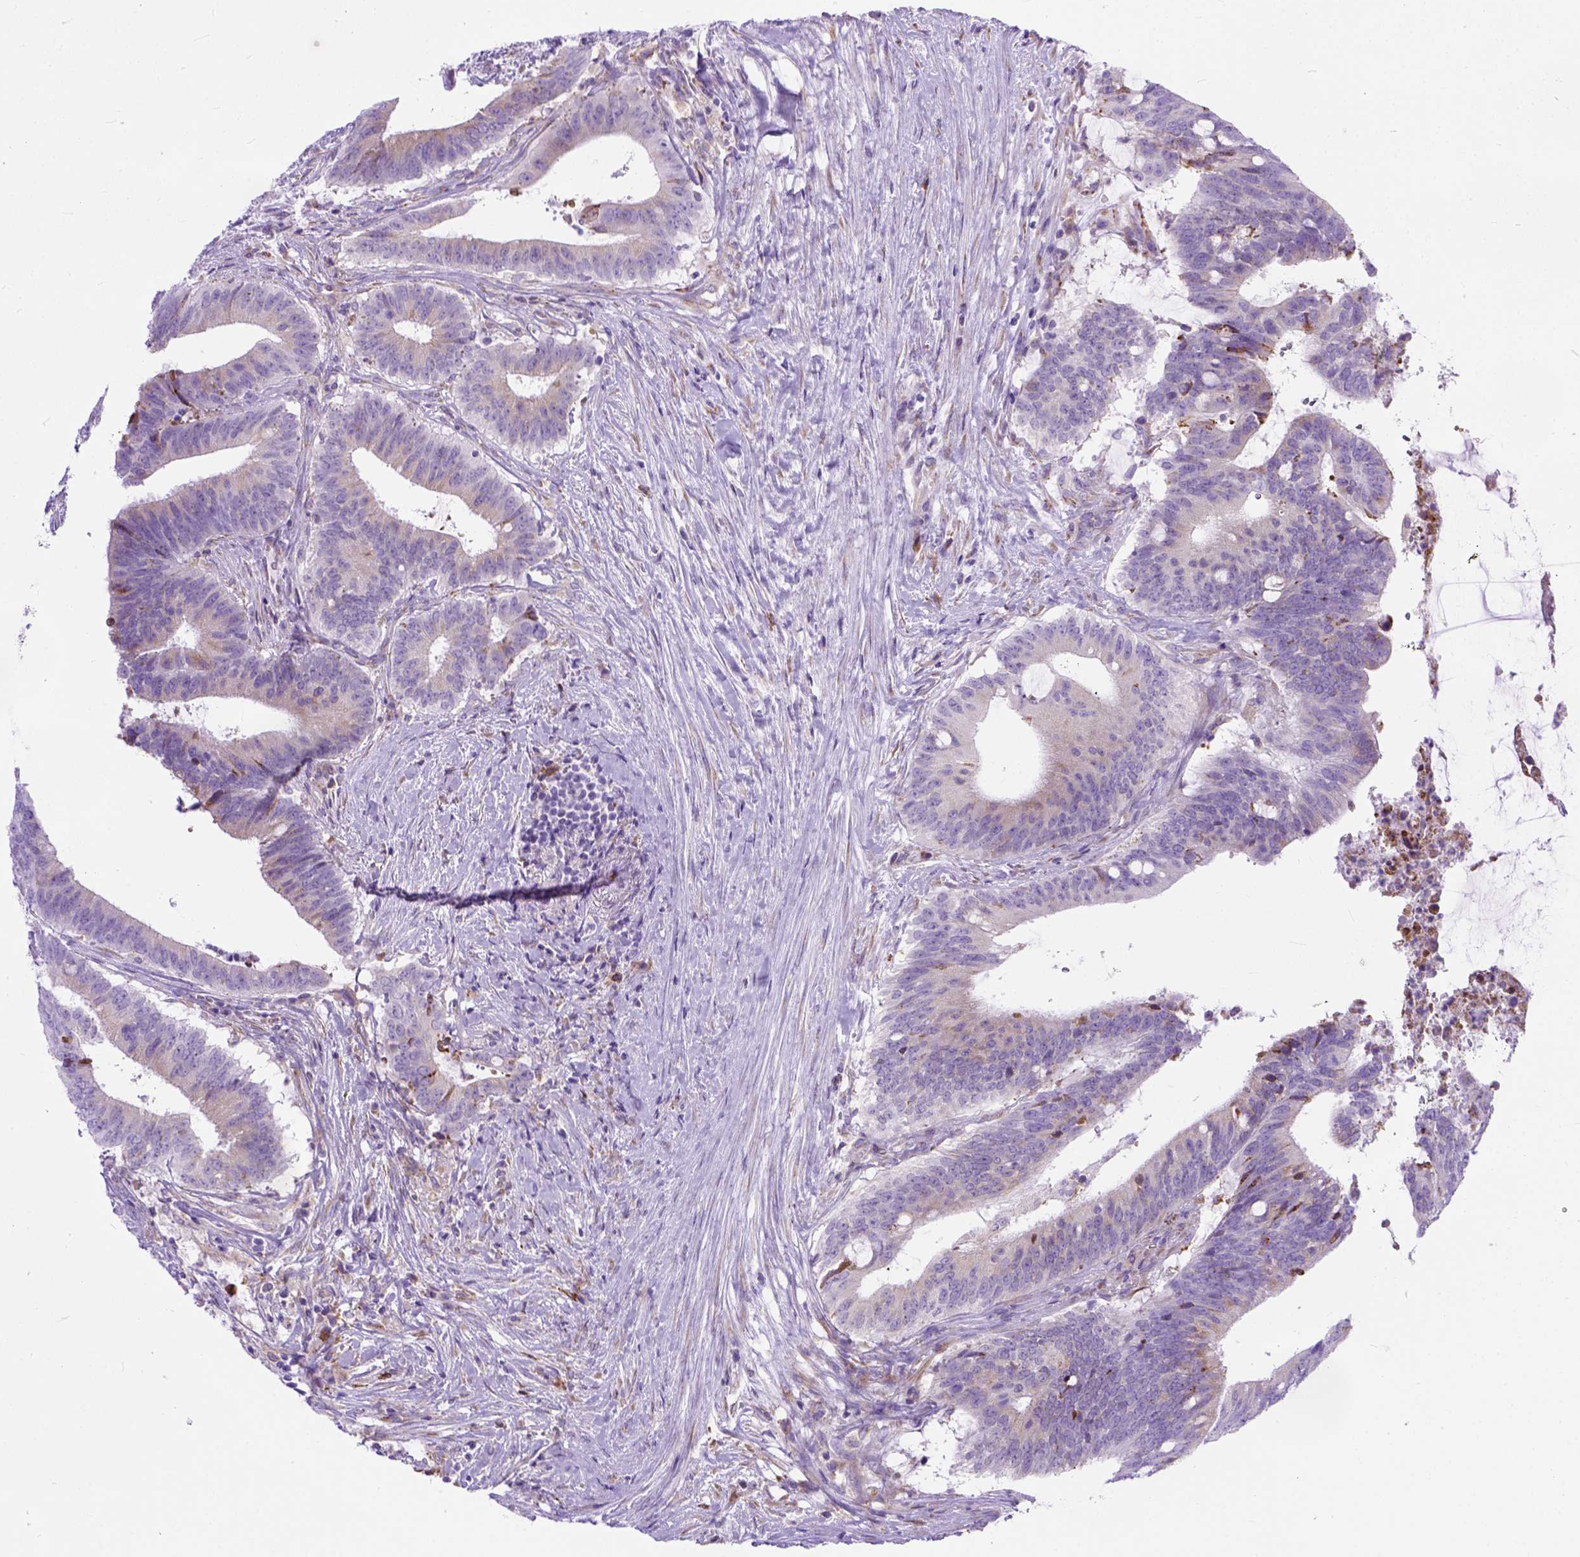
{"staining": {"intensity": "moderate", "quantity": "<25%", "location": "cytoplasmic/membranous"}, "tissue": "colorectal cancer", "cell_type": "Tumor cells", "image_type": "cancer", "snomed": [{"axis": "morphology", "description": "Adenocarcinoma, NOS"}, {"axis": "topography", "description": "Colon"}], "caption": "A high-resolution micrograph shows IHC staining of adenocarcinoma (colorectal), which displays moderate cytoplasmic/membranous expression in approximately <25% of tumor cells.", "gene": "PLK4", "patient": {"sex": "female", "age": 43}}